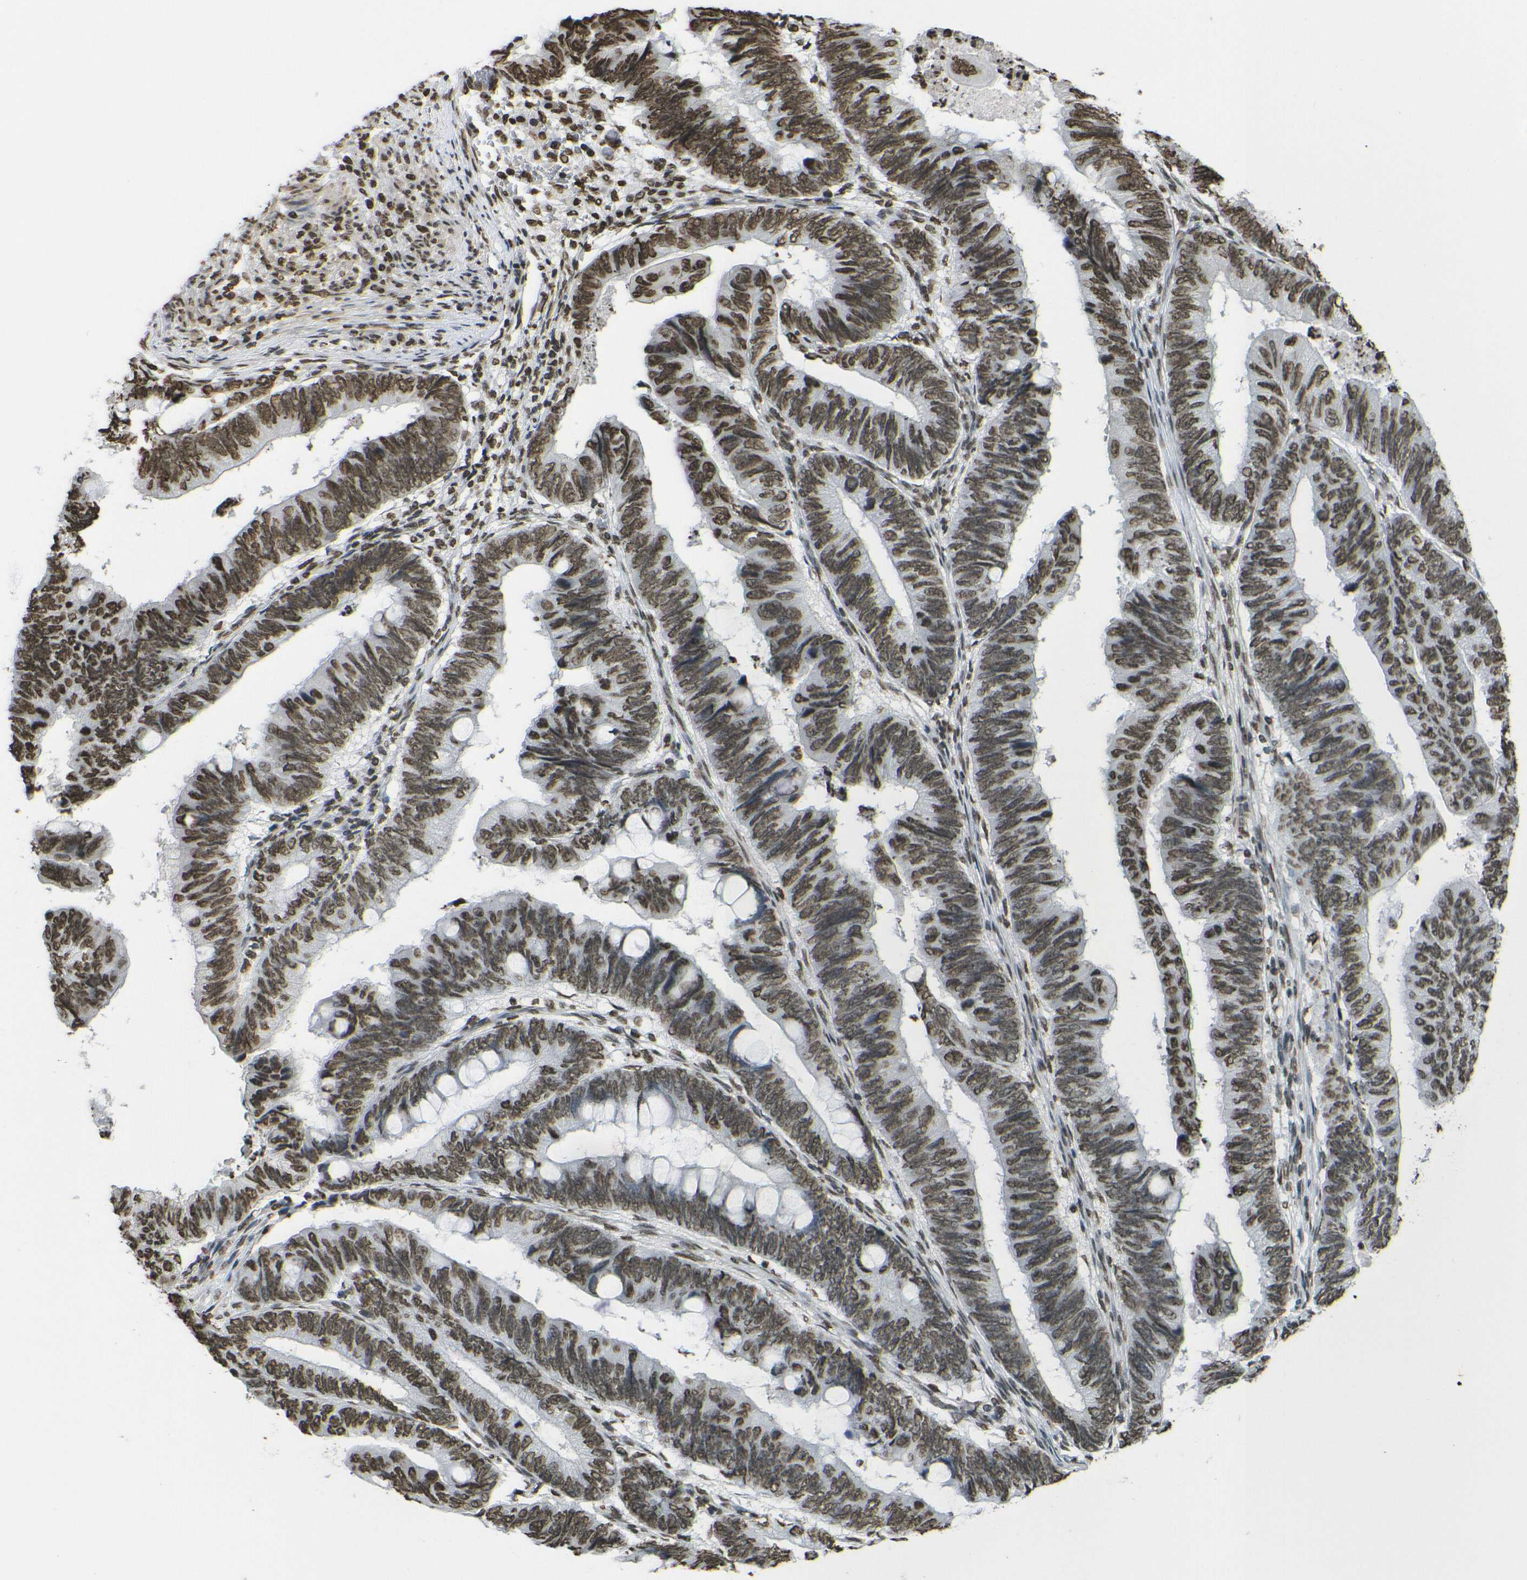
{"staining": {"intensity": "moderate", "quantity": ">75%", "location": "nuclear"}, "tissue": "colorectal cancer", "cell_type": "Tumor cells", "image_type": "cancer", "snomed": [{"axis": "morphology", "description": "Normal tissue, NOS"}, {"axis": "morphology", "description": "Adenocarcinoma, NOS"}, {"axis": "topography", "description": "Rectum"}, {"axis": "topography", "description": "Peripheral nerve tissue"}], "caption": "Adenocarcinoma (colorectal) stained for a protein reveals moderate nuclear positivity in tumor cells.", "gene": "H4C16", "patient": {"sex": "male", "age": 92}}